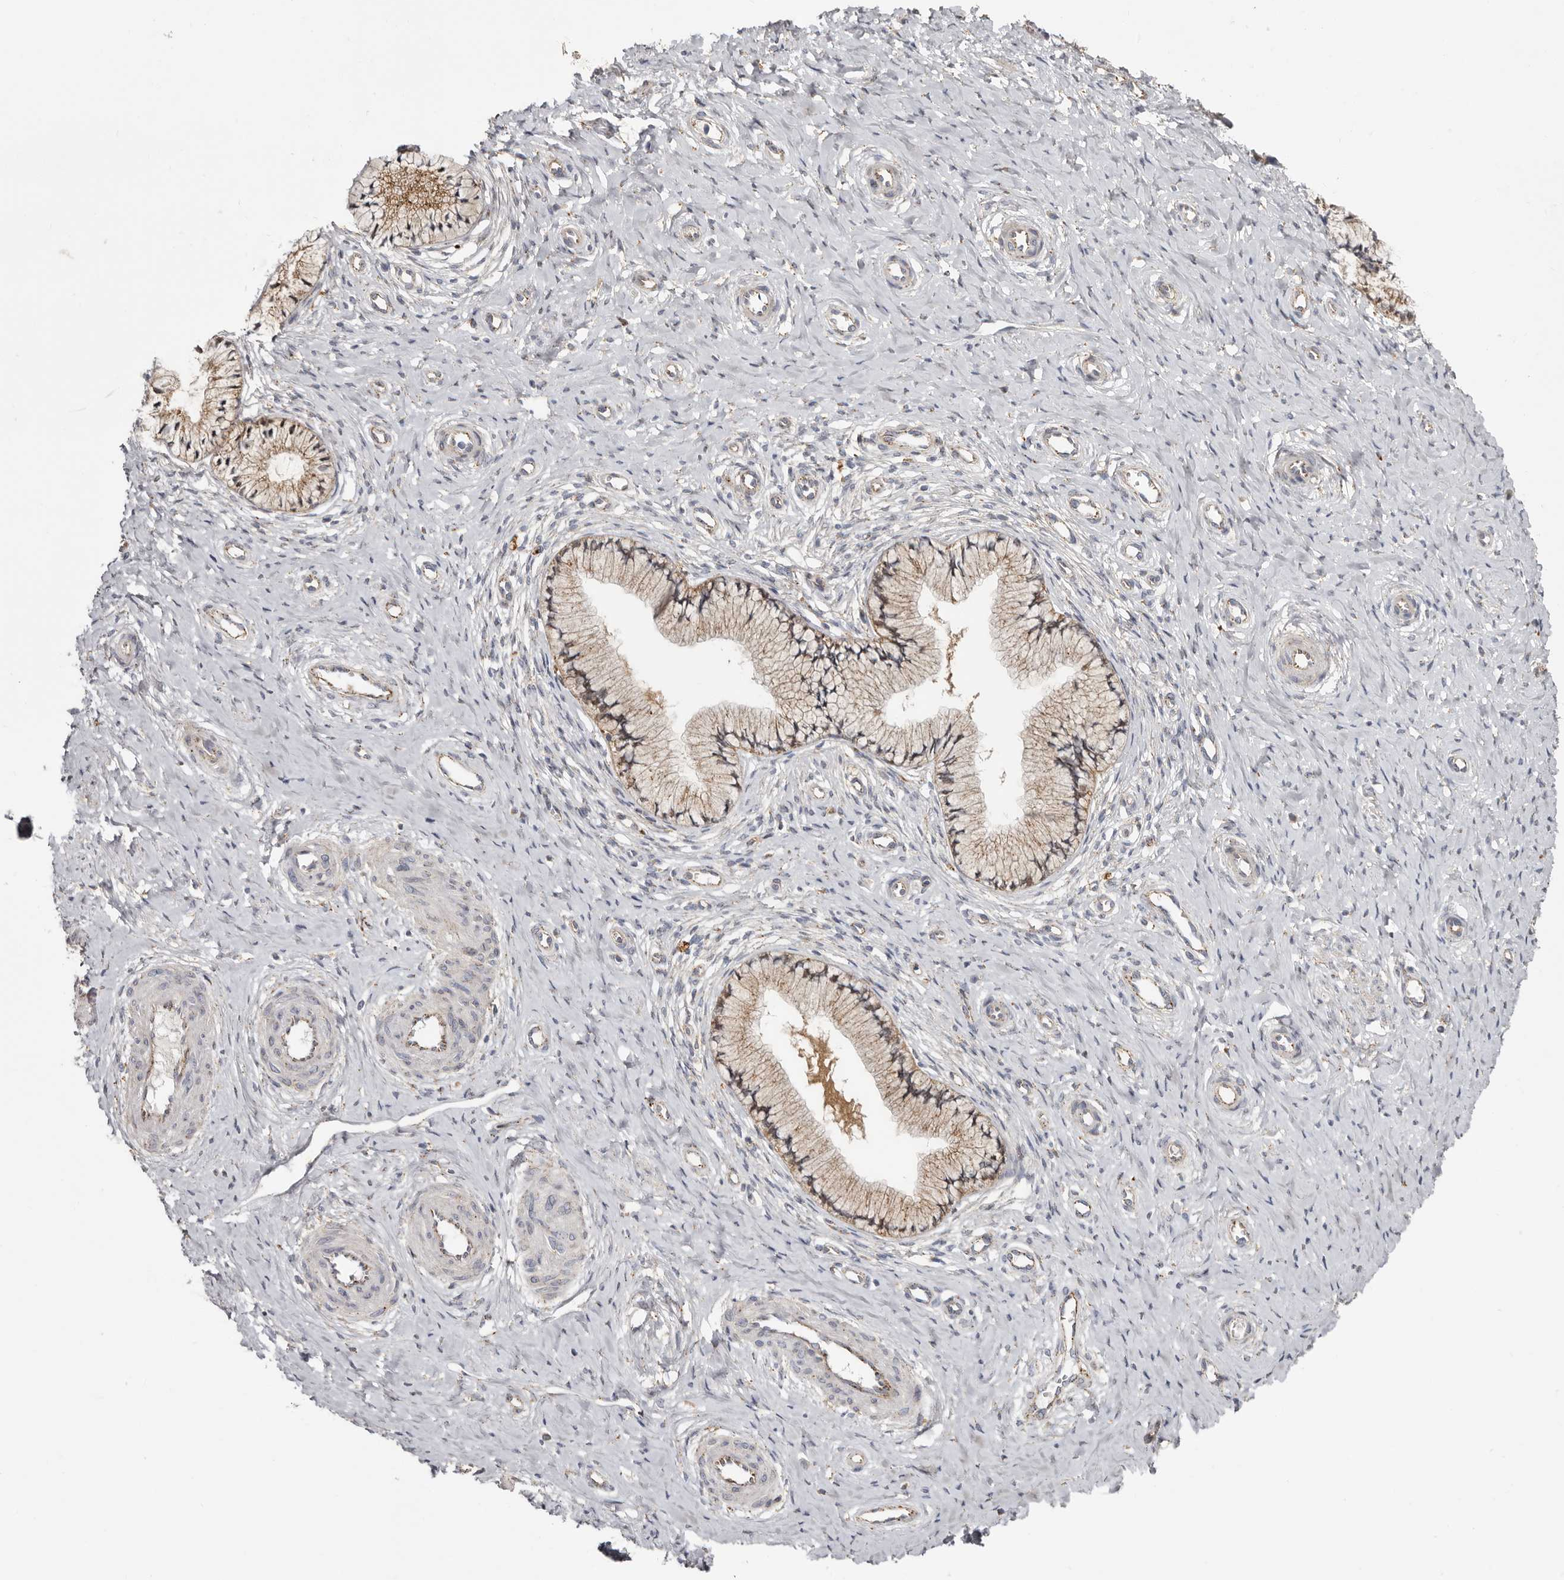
{"staining": {"intensity": "weak", "quantity": ">75%", "location": "cytoplasmic/membranous"}, "tissue": "cervix", "cell_type": "Glandular cells", "image_type": "normal", "snomed": [{"axis": "morphology", "description": "Normal tissue, NOS"}, {"axis": "topography", "description": "Cervix"}], "caption": "The photomicrograph demonstrates staining of normal cervix, revealing weak cytoplasmic/membranous protein staining (brown color) within glandular cells. (IHC, brightfield microscopy, high magnification).", "gene": "GRN", "patient": {"sex": "female", "age": 36}}